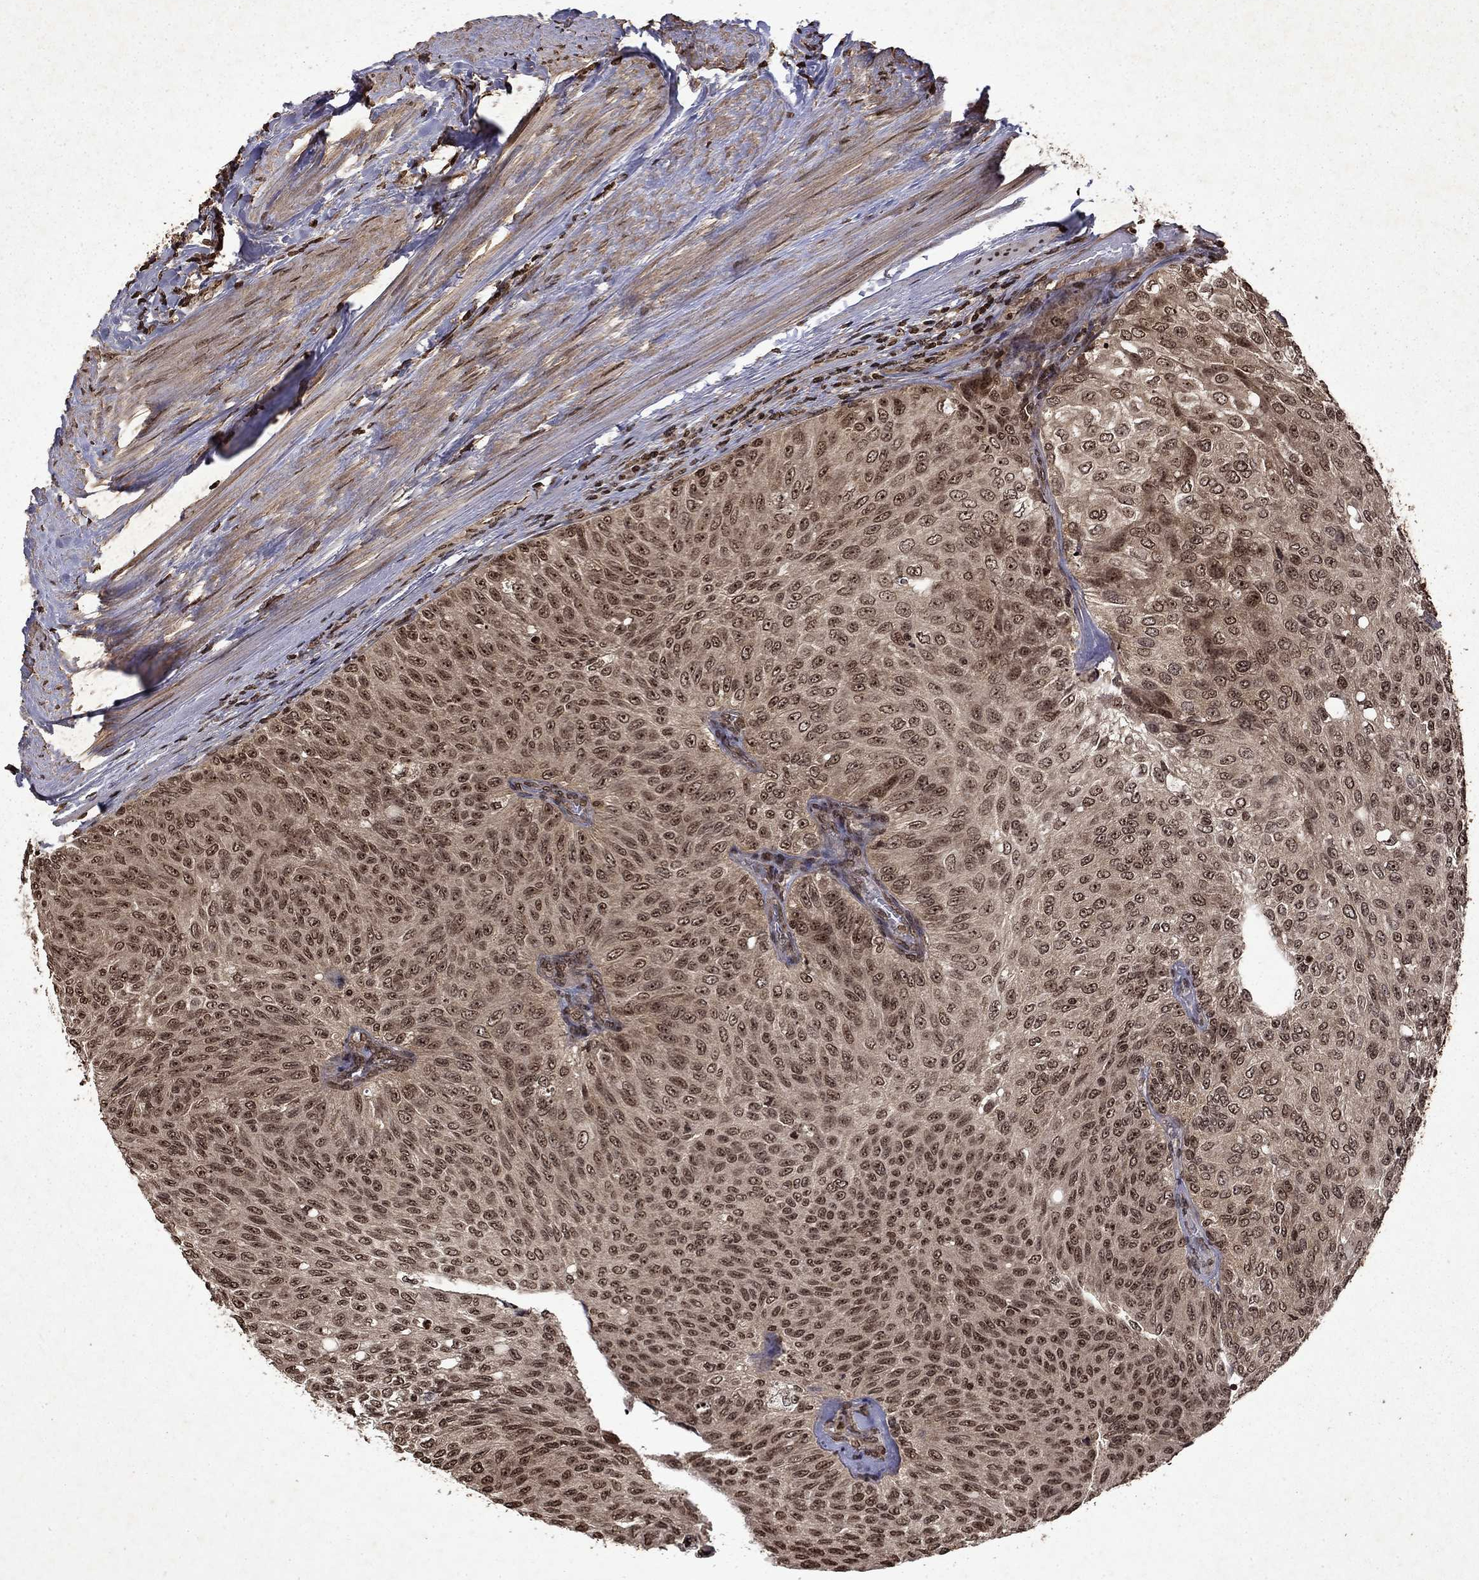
{"staining": {"intensity": "moderate", "quantity": "25%-75%", "location": "nuclear"}, "tissue": "urothelial cancer", "cell_type": "Tumor cells", "image_type": "cancer", "snomed": [{"axis": "morphology", "description": "Urothelial carcinoma, Low grade"}, {"axis": "topography", "description": "Ureter, NOS"}, {"axis": "topography", "description": "Urinary bladder"}], "caption": "Urothelial carcinoma (low-grade) stained with DAB (3,3'-diaminobenzidine) immunohistochemistry reveals medium levels of moderate nuclear expression in about 25%-75% of tumor cells. (Brightfield microscopy of DAB IHC at high magnification).", "gene": "PIN4", "patient": {"sex": "male", "age": 78}}